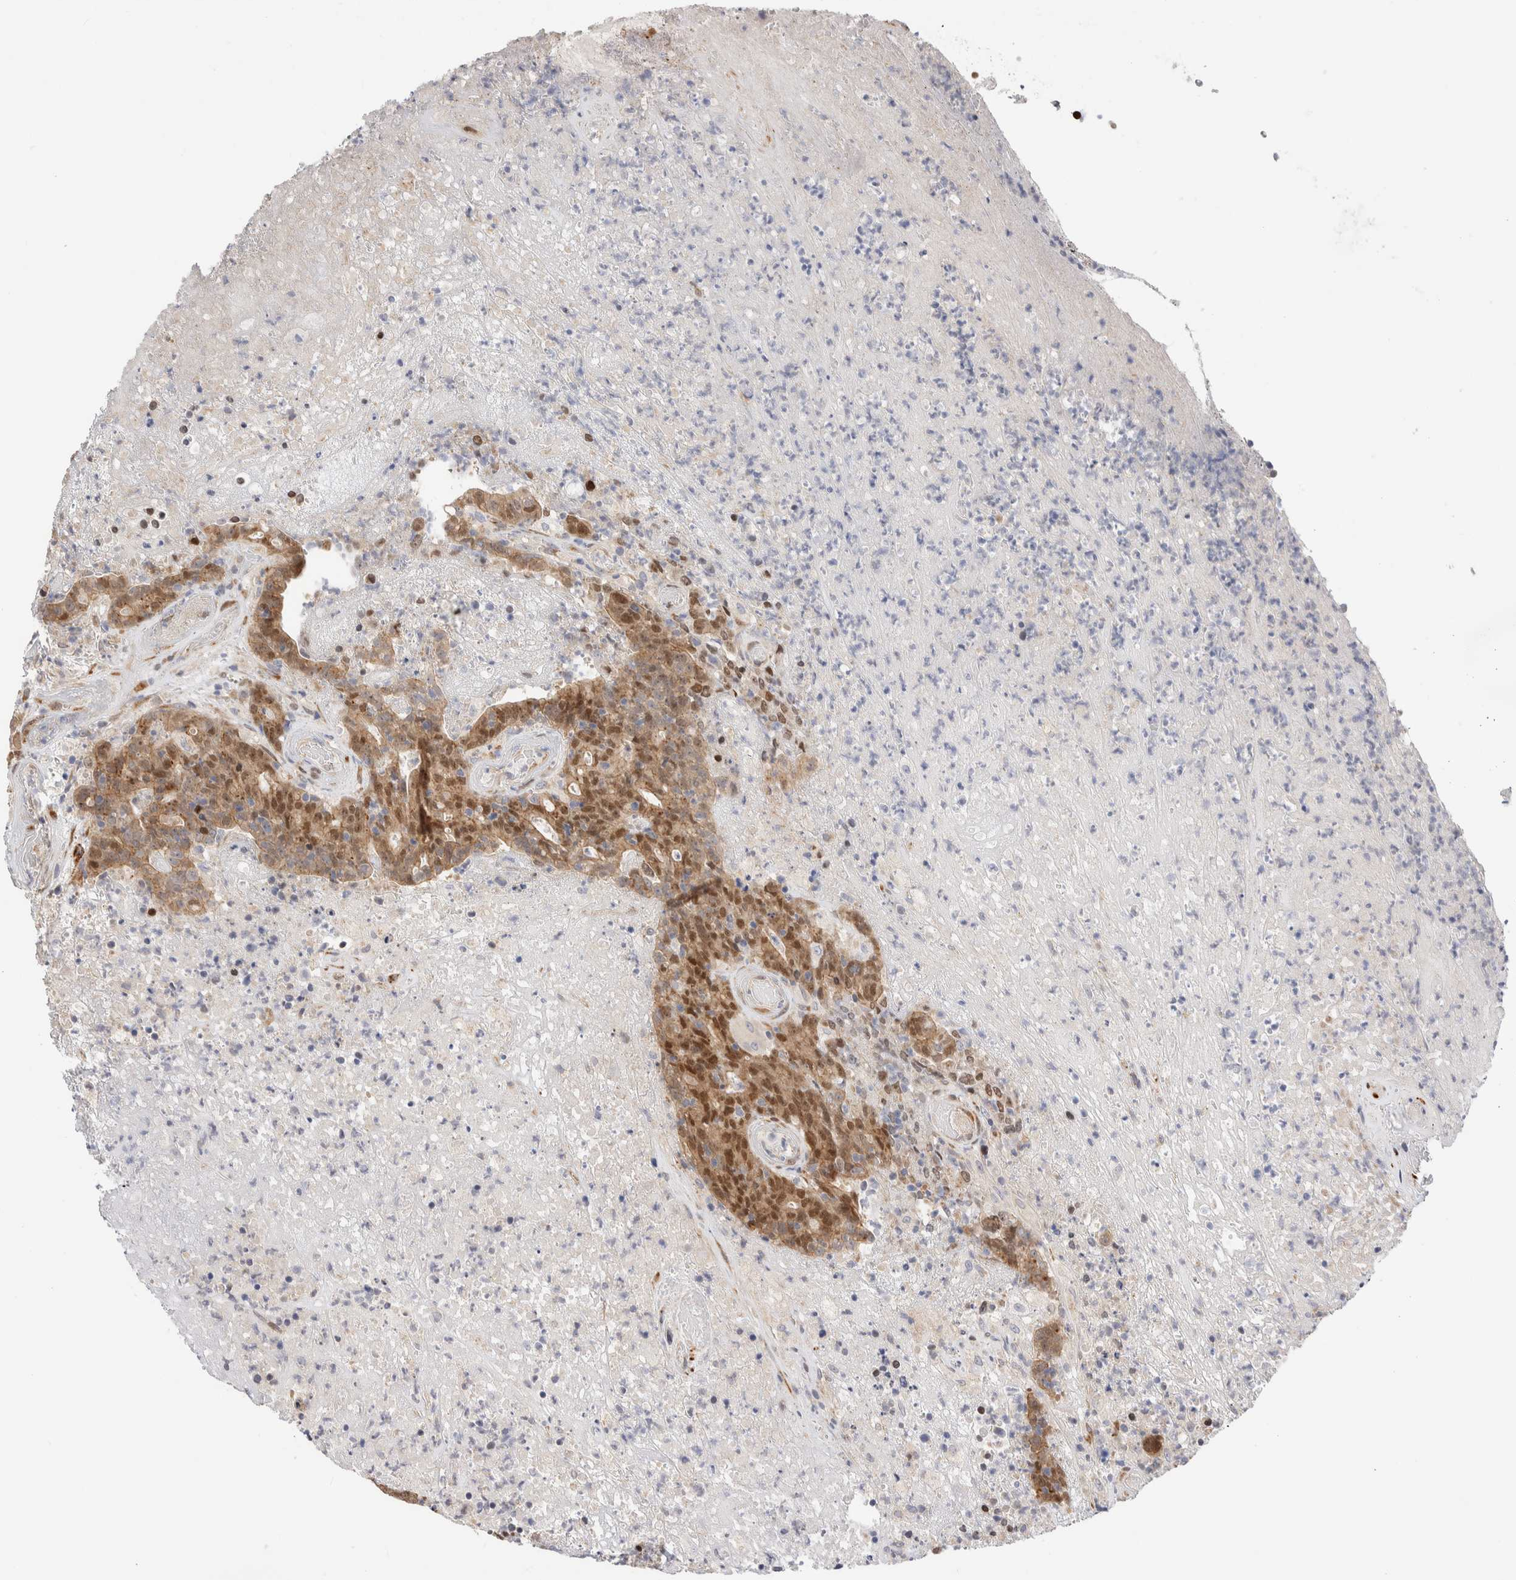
{"staining": {"intensity": "moderate", "quantity": ">75%", "location": "cytoplasmic/membranous,nuclear"}, "tissue": "colorectal cancer", "cell_type": "Tumor cells", "image_type": "cancer", "snomed": [{"axis": "morphology", "description": "Normal tissue, NOS"}, {"axis": "morphology", "description": "Adenocarcinoma, NOS"}, {"axis": "topography", "description": "Colon"}], "caption": "Immunohistochemical staining of human colorectal cancer (adenocarcinoma) exhibits medium levels of moderate cytoplasmic/membranous and nuclear expression in approximately >75% of tumor cells.", "gene": "NSMAF", "patient": {"sex": "female", "age": 75}}